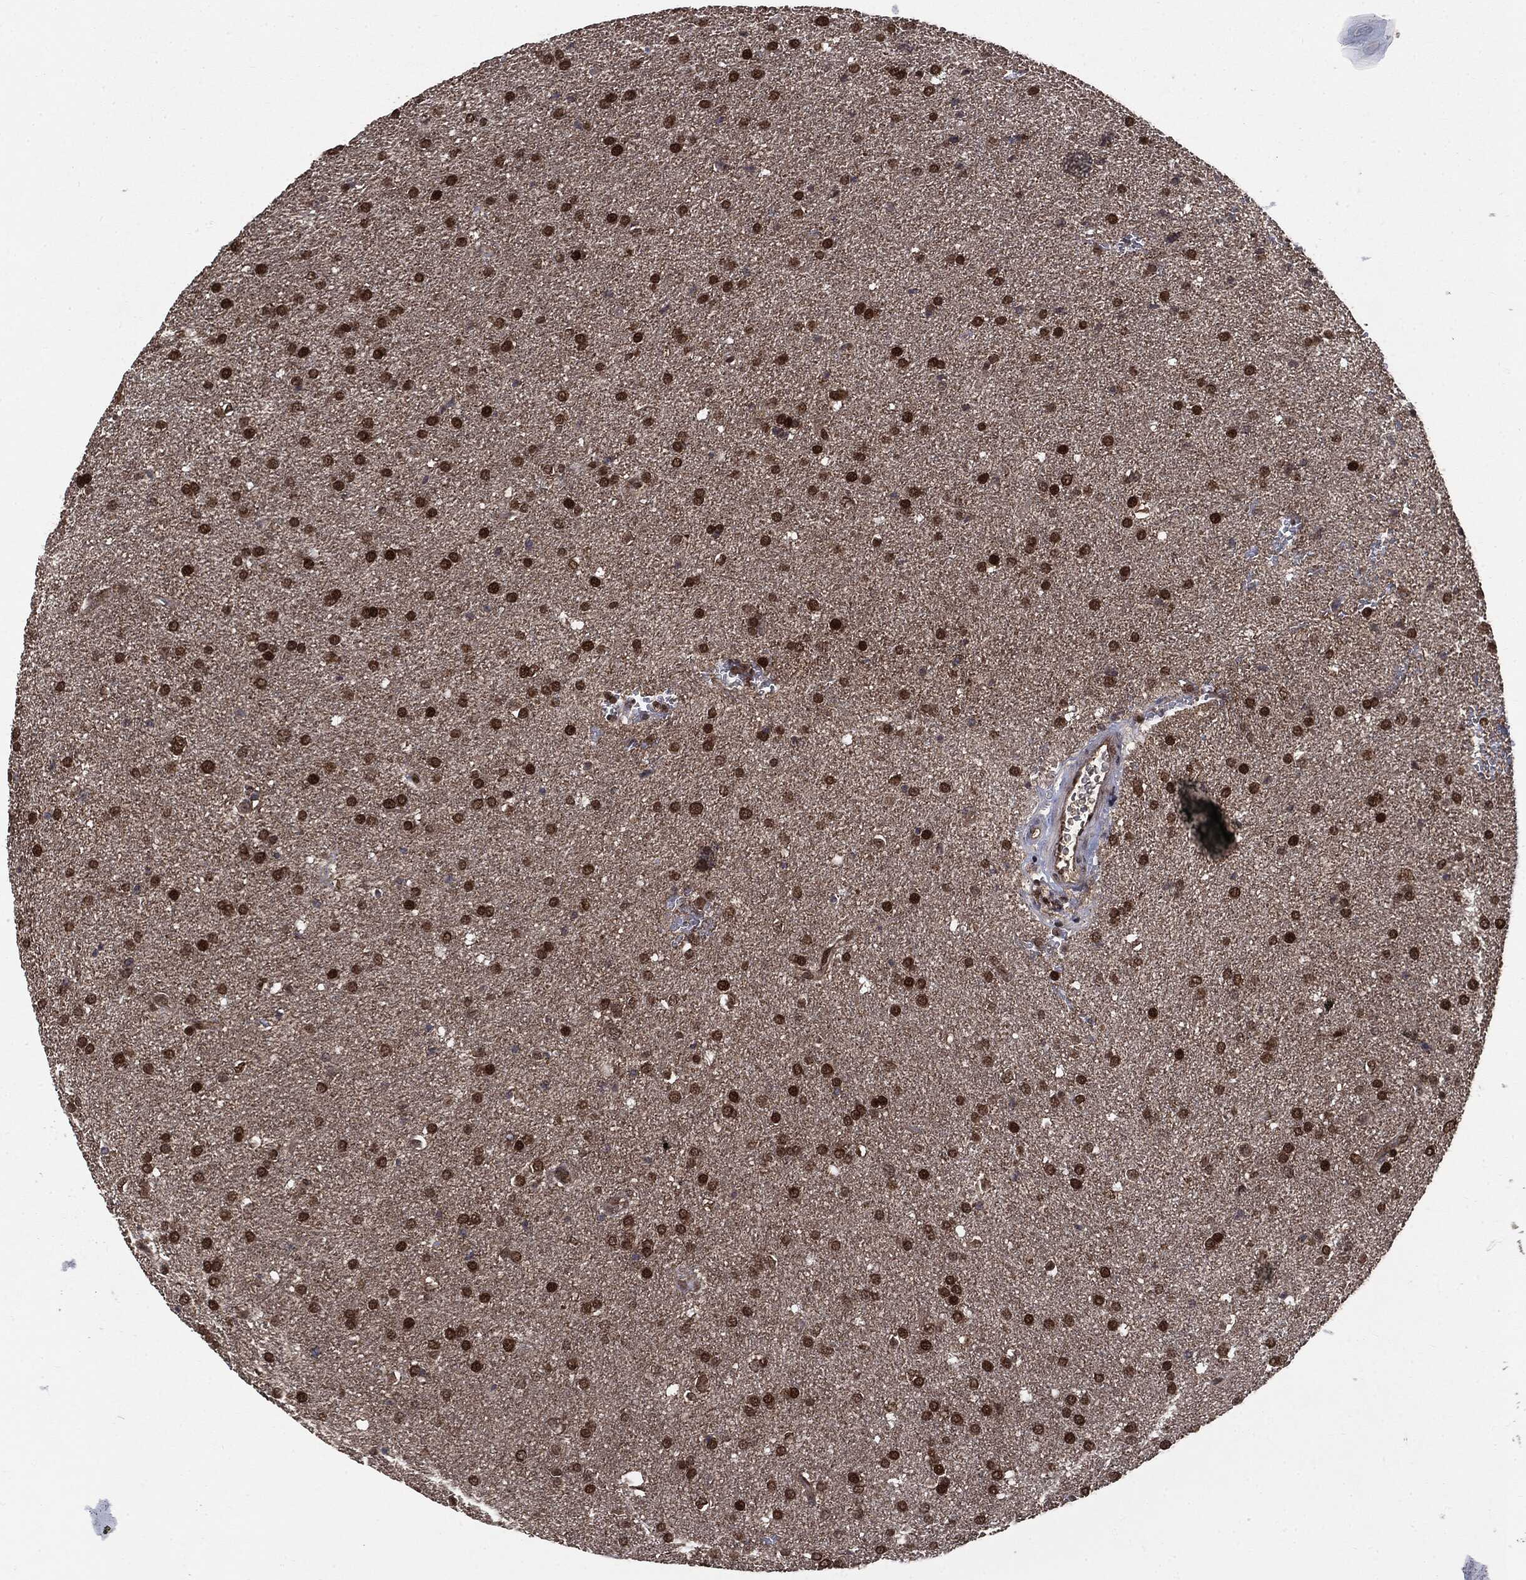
{"staining": {"intensity": "strong", "quantity": "25%-75%", "location": "nuclear"}, "tissue": "glioma", "cell_type": "Tumor cells", "image_type": "cancer", "snomed": [{"axis": "morphology", "description": "Glioma, malignant, Low grade"}, {"axis": "topography", "description": "Brain"}], "caption": "Glioma stained for a protein (brown) shows strong nuclear positive staining in about 25%-75% of tumor cells.", "gene": "PTPA", "patient": {"sex": "female", "age": 37}}